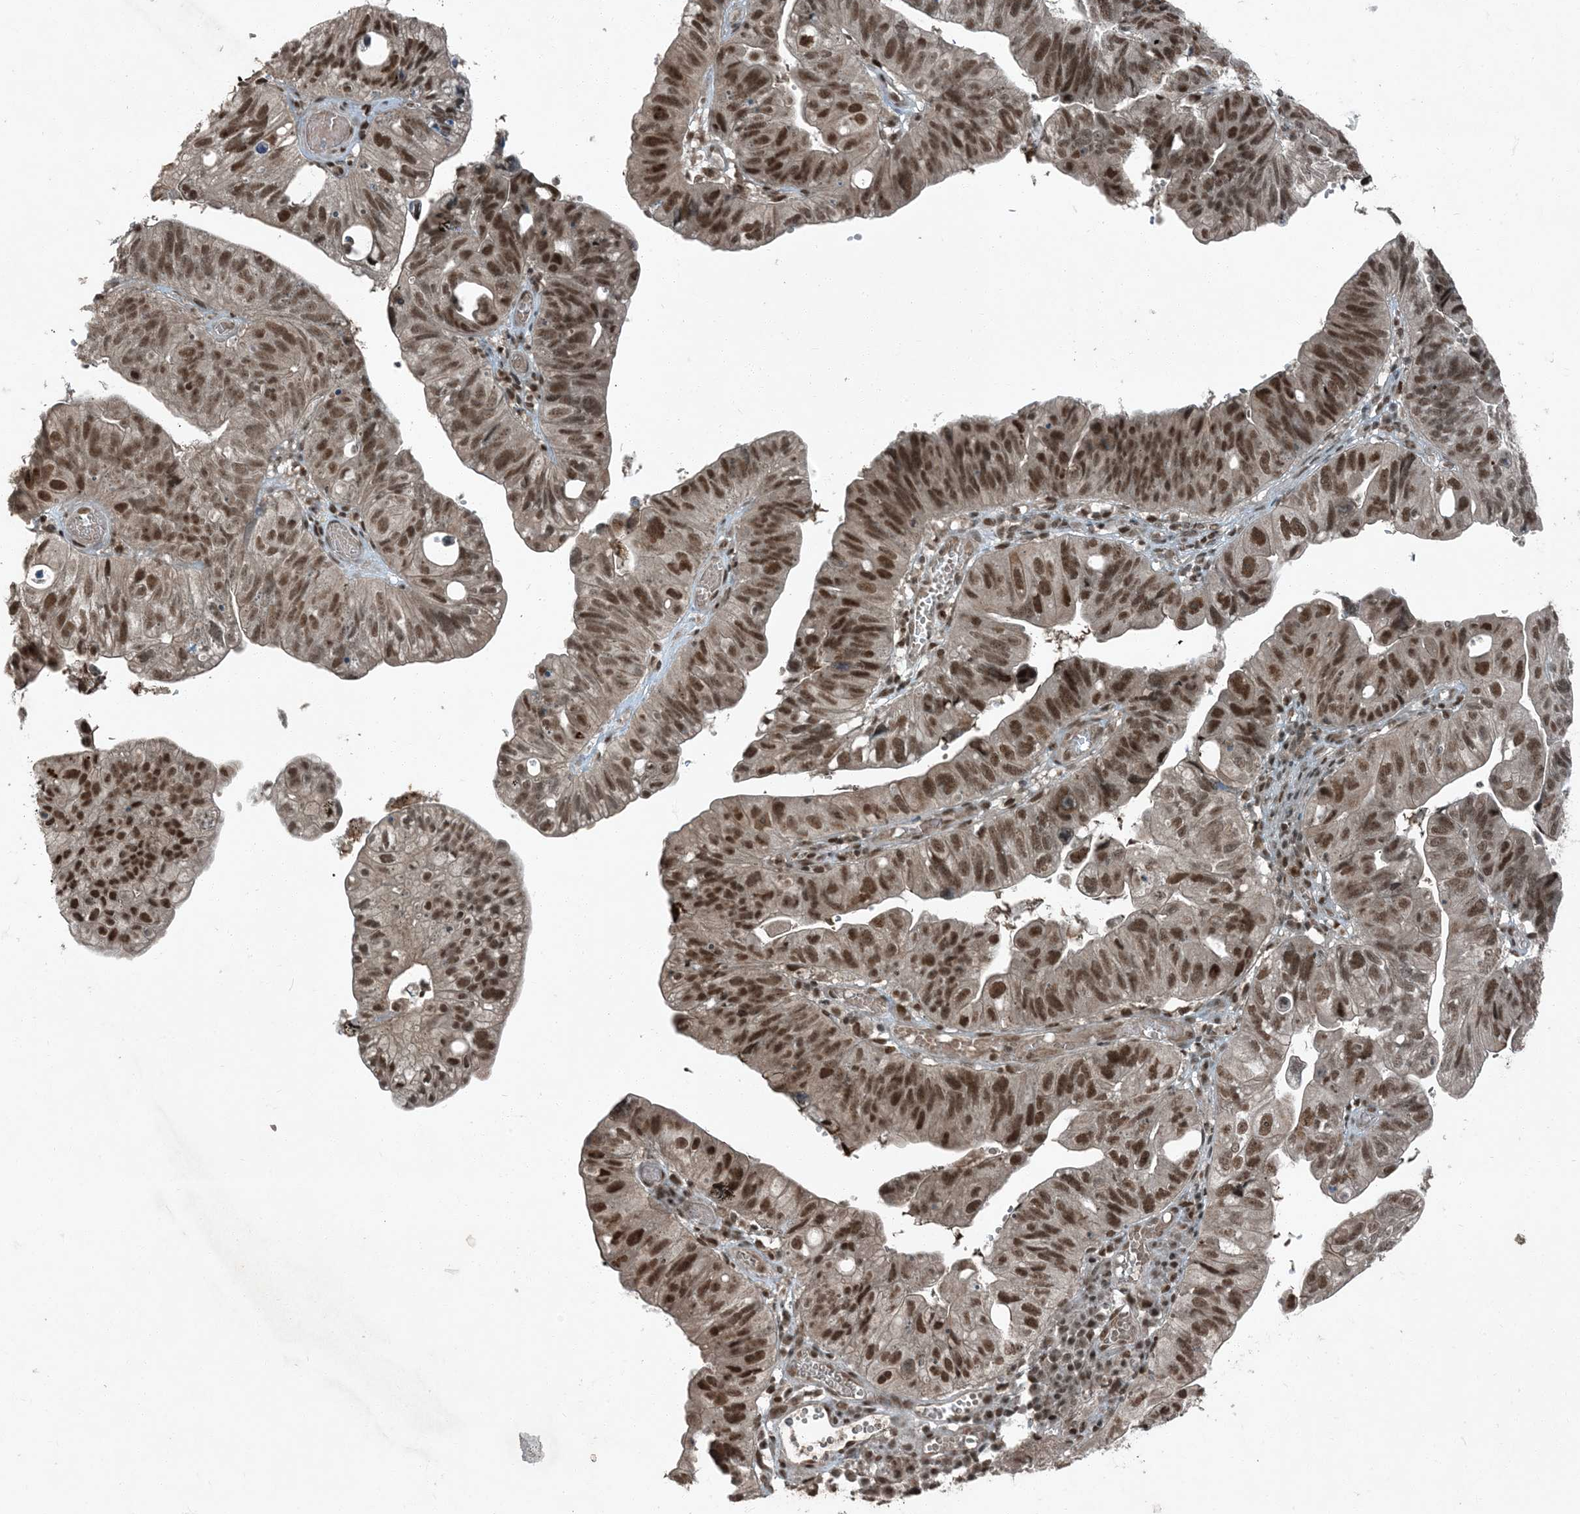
{"staining": {"intensity": "moderate", "quantity": ">75%", "location": "nuclear"}, "tissue": "stomach cancer", "cell_type": "Tumor cells", "image_type": "cancer", "snomed": [{"axis": "morphology", "description": "Adenocarcinoma, NOS"}, {"axis": "topography", "description": "Stomach"}], "caption": "Tumor cells show moderate nuclear positivity in approximately >75% of cells in stomach adenocarcinoma.", "gene": "TRAPPC12", "patient": {"sex": "male", "age": 59}}